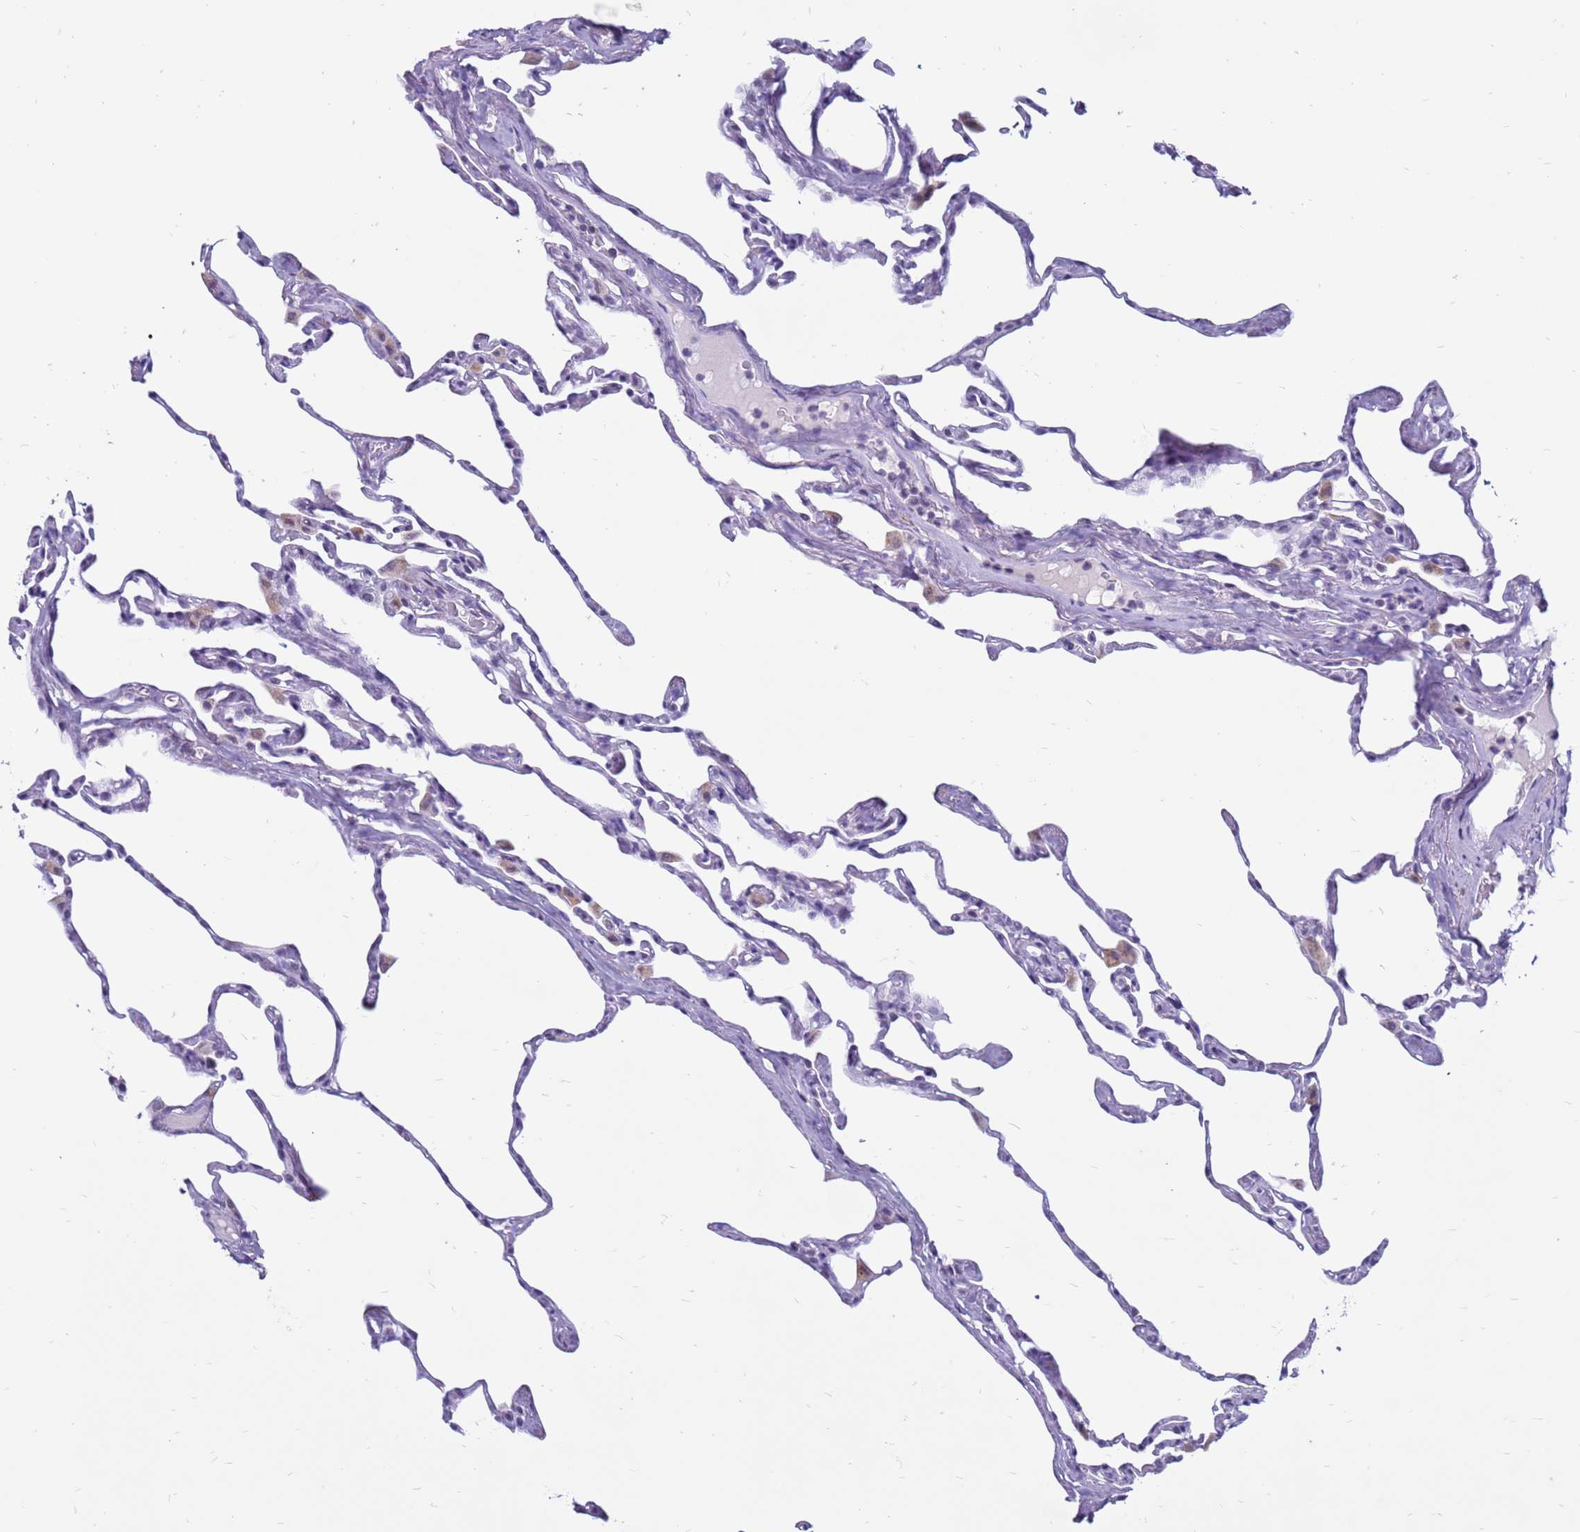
{"staining": {"intensity": "negative", "quantity": "none", "location": "none"}, "tissue": "lung", "cell_type": "Alveolar cells", "image_type": "normal", "snomed": [{"axis": "morphology", "description": "Normal tissue, NOS"}, {"axis": "topography", "description": "Lung"}], "caption": "Histopathology image shows no protein staining in alveolar cells of normal lung.", "gene": "CDK2AP2", "patient": {"sex": "male", "age": 65}}